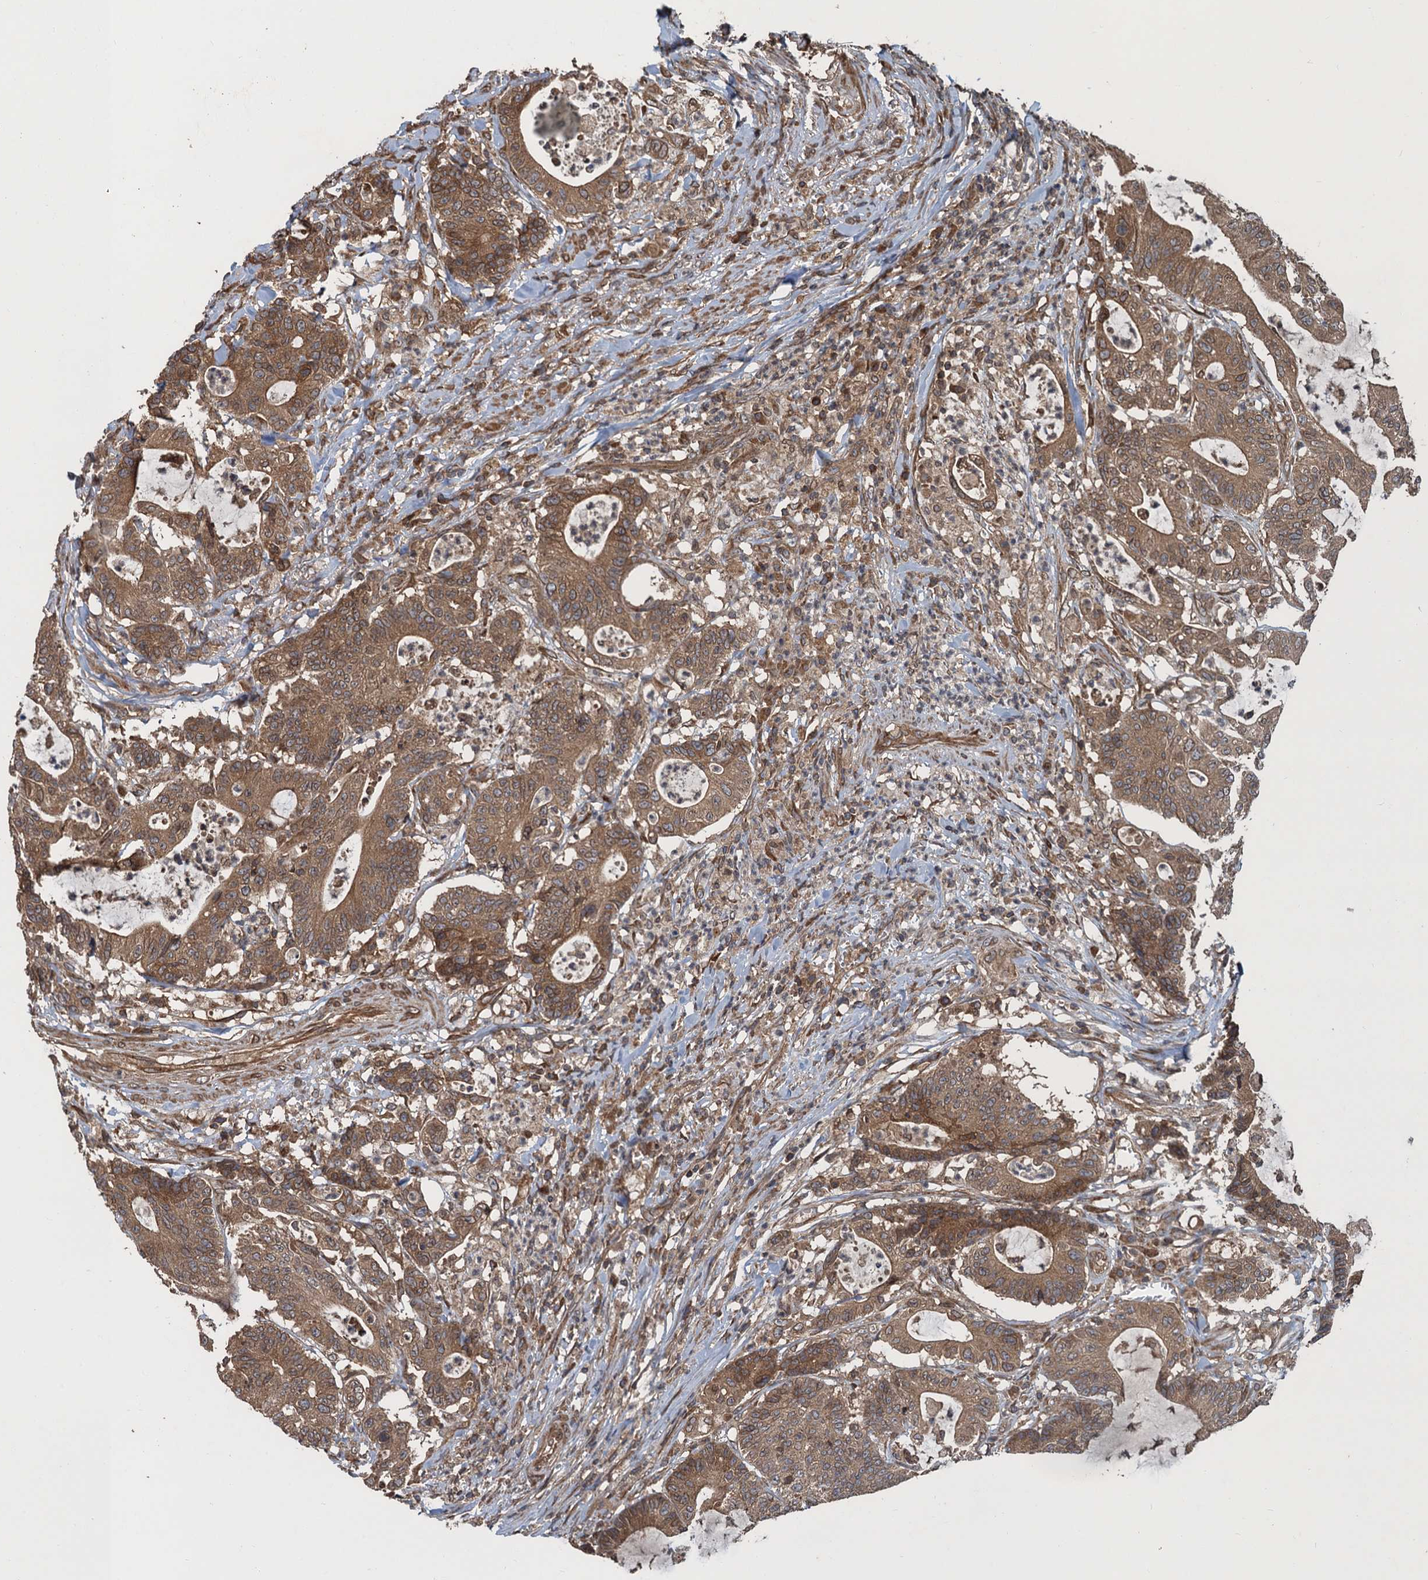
{"staining": {"intensity": "moderate", "quantity": ">75%", "location": "cytoplasmic/membranous,nuclear"}, "tissue": "colorectal cancer", "cell_type": "Tumor cells", "image_type": "cancer", "snomed": [{"axis": "morphology", "description": "Adenocarcinoma, NOS"}, {"axis": "topography", "description": "Colon"}], "caption": "Tumor cells show medium levels of moderate cytoplasmic/membranous and nuclear expression in about >75% of cells in colorectal cancer (adenocarcinoma). The staining was performed using DAB (3,3'-diaminobenzidine), with brown indicating positive protein expression. Nuclei are stained blue with hematoxylin.", "gene": "GLE1", "patient": {"sex": "female", "age": 84}}